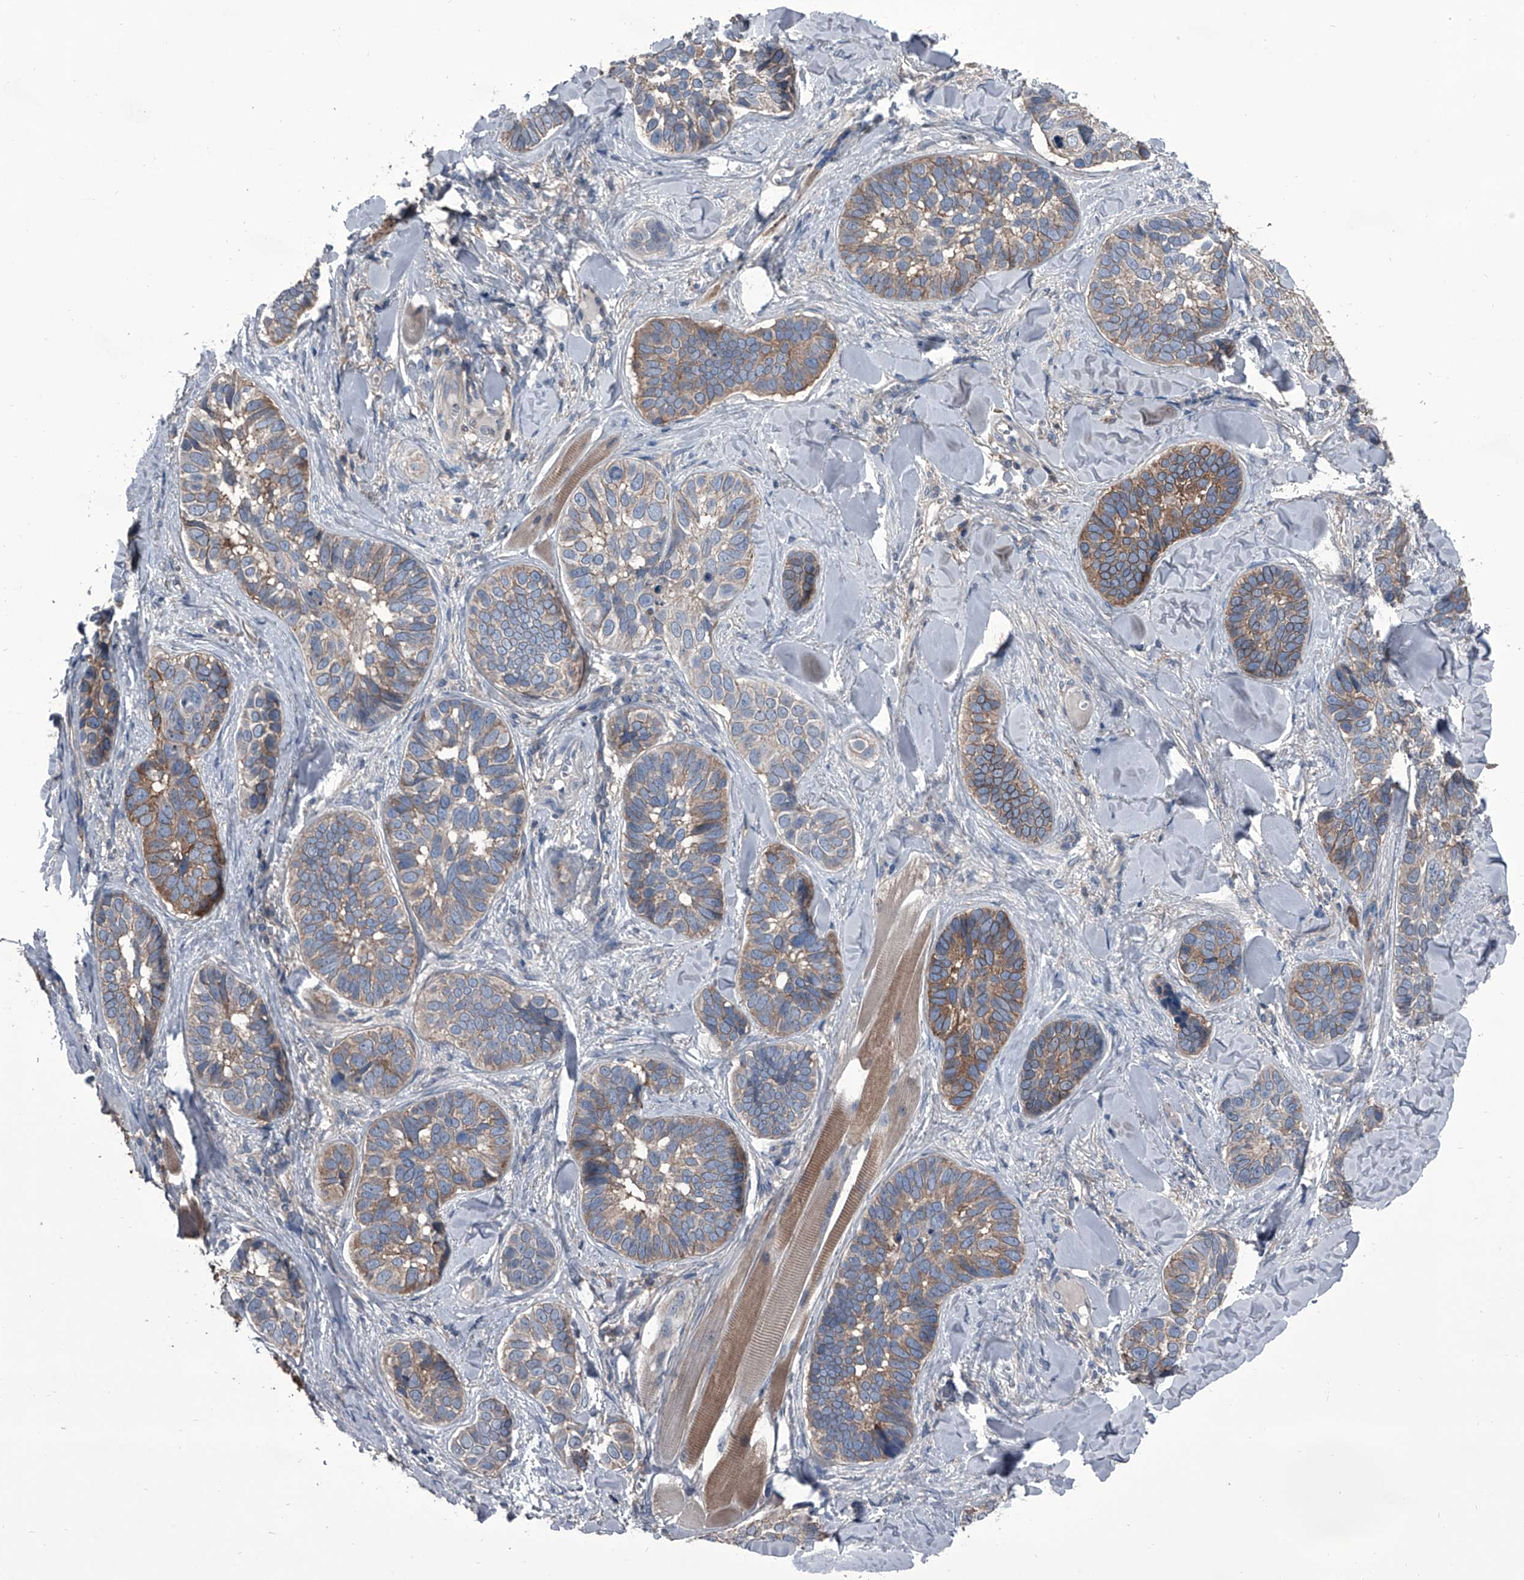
{"staining": {"intensity": "strong", "quantity": ">75%", "location": "cytoplasmic/membranous"}, "tissue": "skin cancer", "cell_type": "Tumor cells", "image_type": "cancer", "snomed": [{"axis": "morphology", "description": "Basal cell carcinoma"}, {"axis": "topography", "description": "Skin"}], "caption": "Brown immunohistochemical staining in skin cancer exhibits strong cytoplasmic/membranous staining in approximately >75% of tumor cells. Immunohistochemistry (ihc) stains the protein in brown and the nuclei are stained blue.", "gene": "PIP5K1A", "patient": {"sex": "male", "age": 62}}